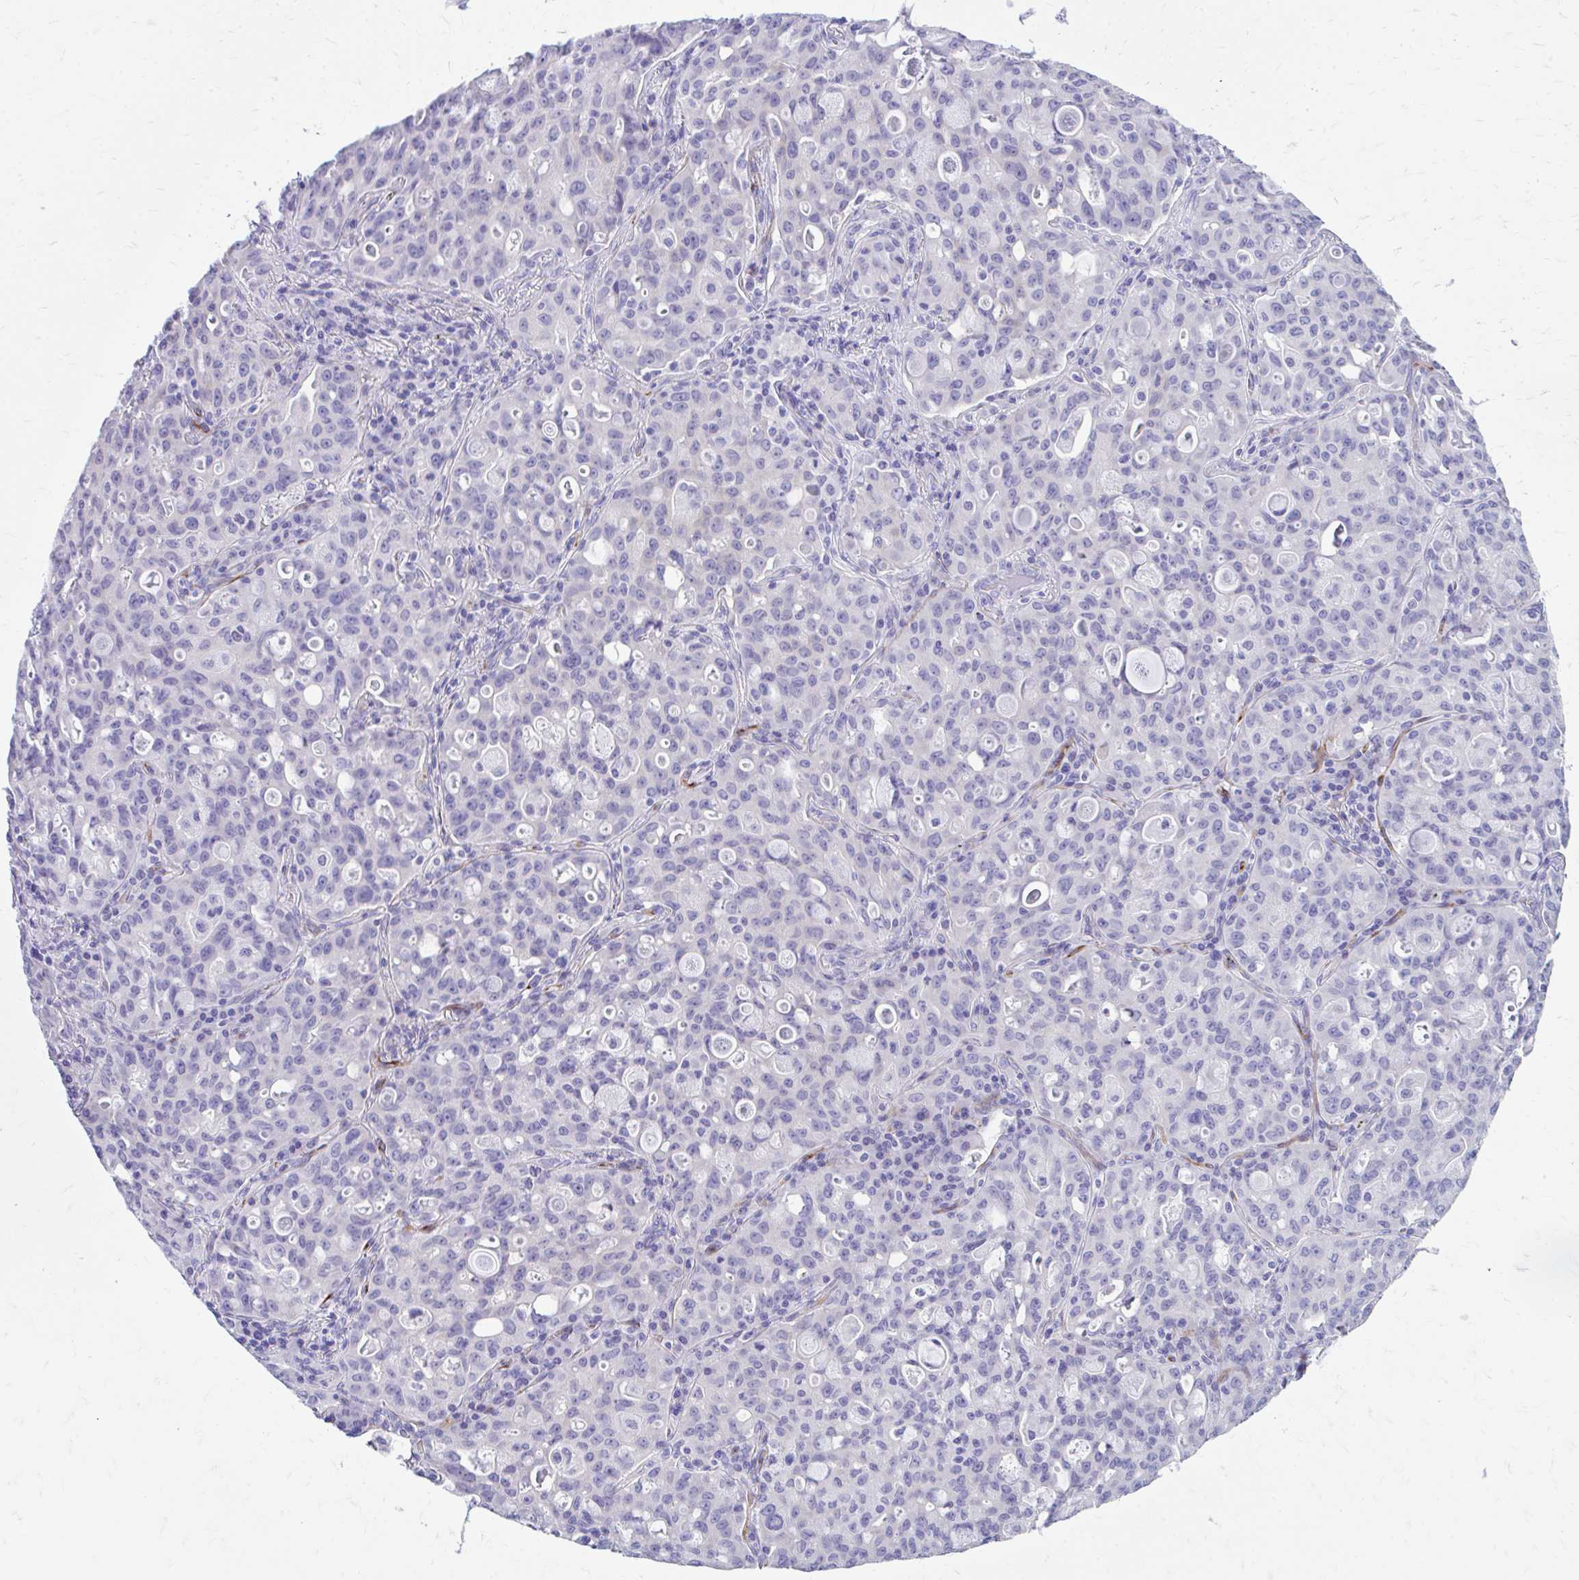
{"staining": {"intensity": "negative", "quantity": "none", "location": "none"}, "tissue": "lung cancer", "cell_type": "Tumor cells", "image_type": "cancer", "snomed": [{"axis": "morphology", "description": "Adenocarcinoma, NOS"}, {"axis": "topography", "description": "Lung"}], "caption": "Lung cancer (adenocarcinoma) was stained to show a protein in brown. There is no significant positivity in tumor cells.", "gene": "KRIT1", "patient": {"sex": "female", "age": 44}}